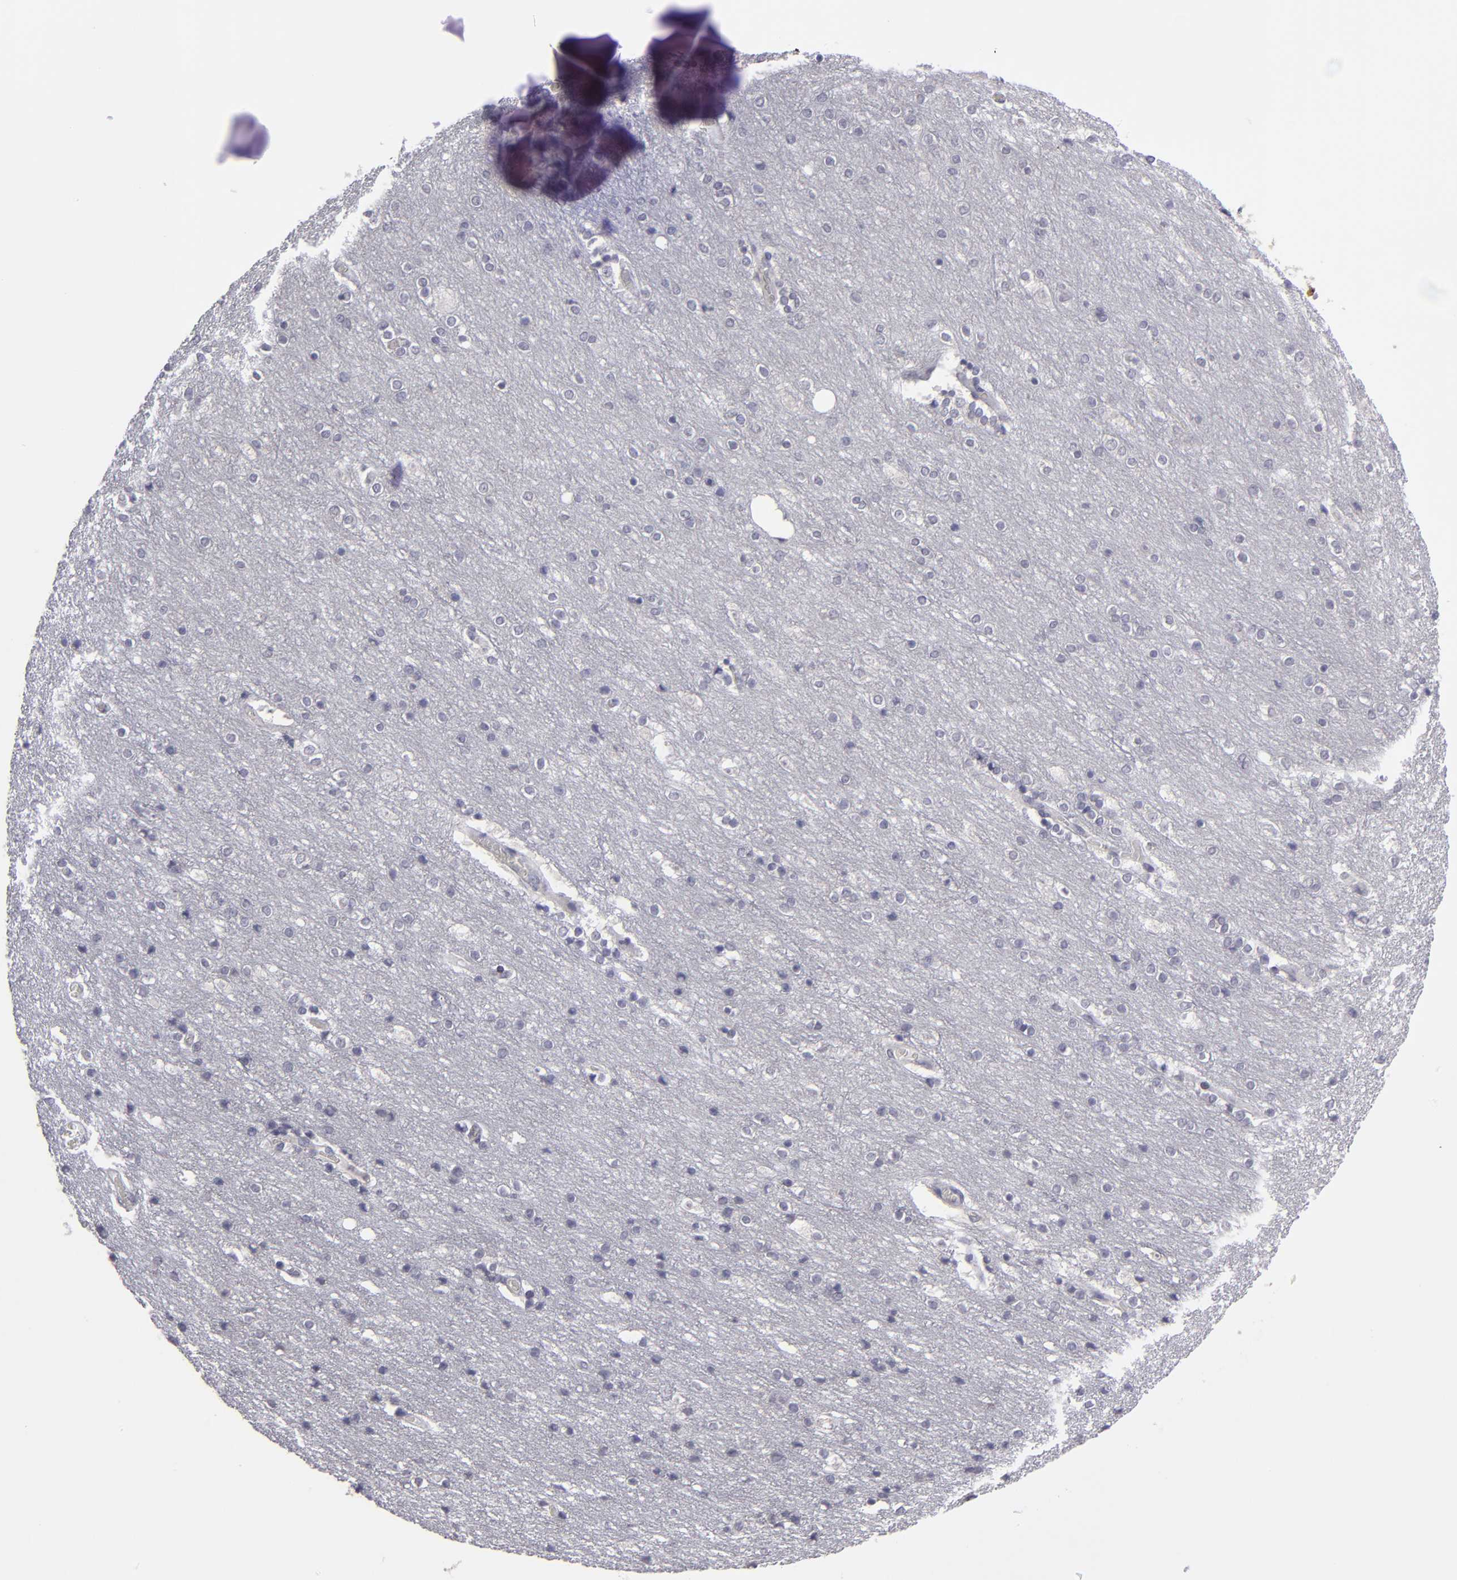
{"staining": {"intensity": "negative", "quantity": "none", "location": "none"}, "tissue": "cerebral cortex", "cell_type": "Endothelial cells", "image_type": "normal", "snomed": [{"axis": "morphology", "description": "Normal tissue, NOS"}, {"axis": "topography", "description": "Cerebral cortex"}], "caption": "DAB (3,3'-diaminobenzidine) immunohistochemical staining of unremarkable cerebral cortex displays no significant staining in endothelial cells. (DAB (3,3'-diaminobenzidine) IHC visualized using brightfield microscopy, high magnification).", "gene": "ZNF175", "patient": {"sex": "female", "age": 54}}